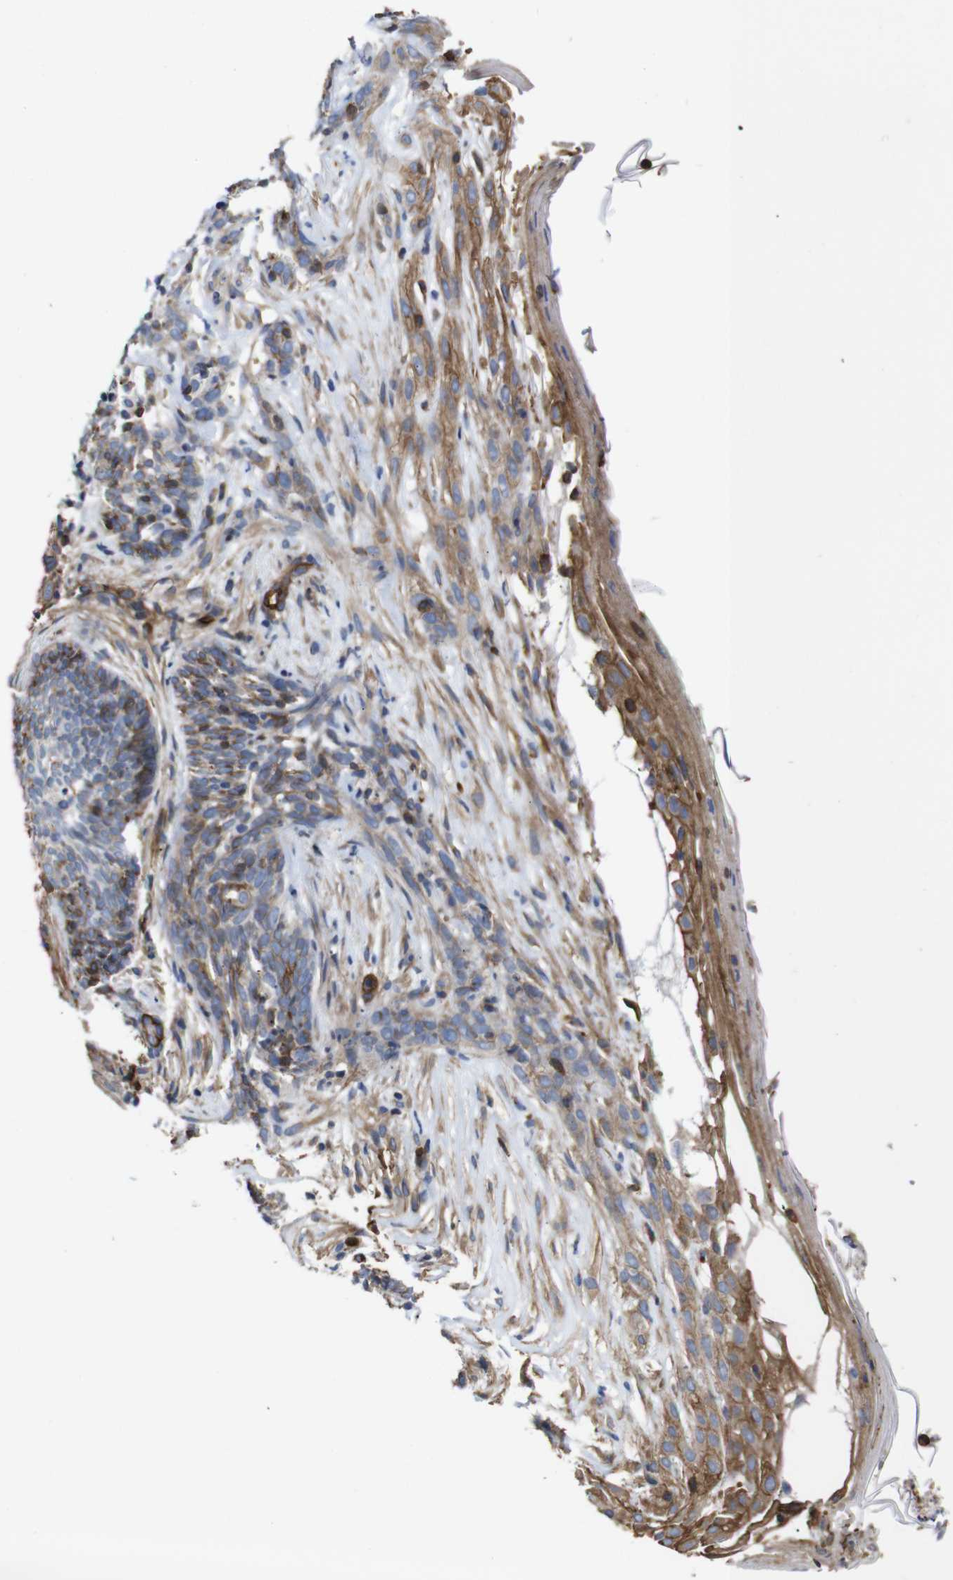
{"staining": {"intensity": "moderate", "quantity": "25%-75%", "location": "cytoplasmic/membranous"}, "tissue": "skin cancer", "cell_type": "Tumor cells", "image_type": "cancer", "snomed": [{"axis": "morphology", "description": "Basal cell carcinoma"}, {"axis": "topography", "description": "Skin"}], "caption": "A medium amount of moderate cytoplasmic/membranous positivity is appreciated in approximately 25%-75% of tumor cells in basal cell carcinoma (skin) tissue.", "gene": "SPTBN1", "patient": {"sex": "female", "age": 70}}